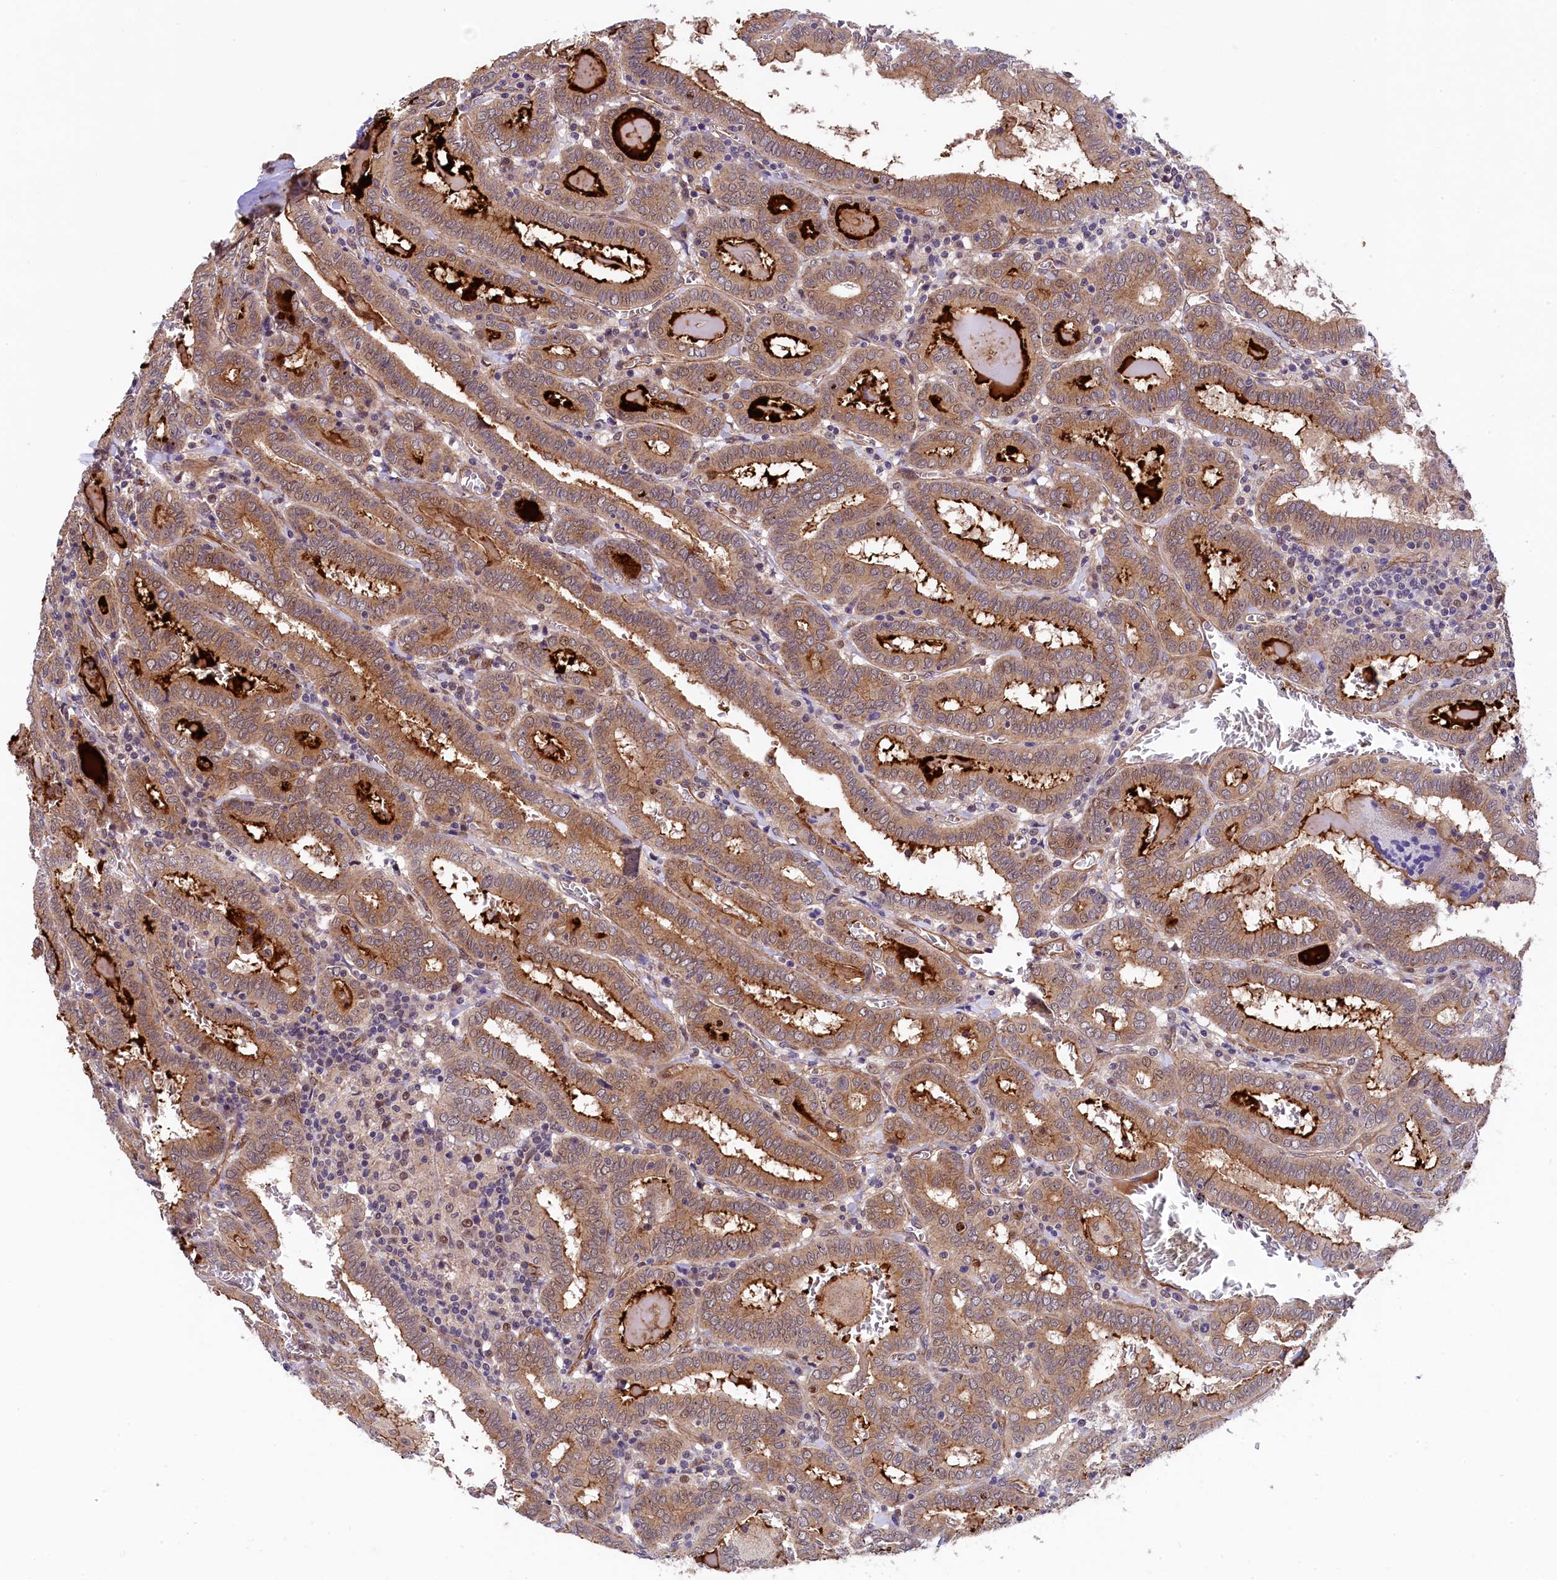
{"staining": {"intensity": "strong", "quantity": "25%-75%", "location": "cytoplasmic/membranous"}, "tissue": "thyroid cancer", "cell_type": "Tumor cells", "image_type": "cancer", "snomed": [{"axis": "morphology", "description": "Papillary adenocarcinoma, NOS"}, {"axis": "topography", "description": "Thyroid gland"}], "caption": "Brown immunohistochemical staining in human thyroid cancer reveals strong cytoplasmic/membranous expression in approximately 25%-75% of tumor cells.", "gene": "ARL14EP", "patient": {"sex": "female", "age": 72}}